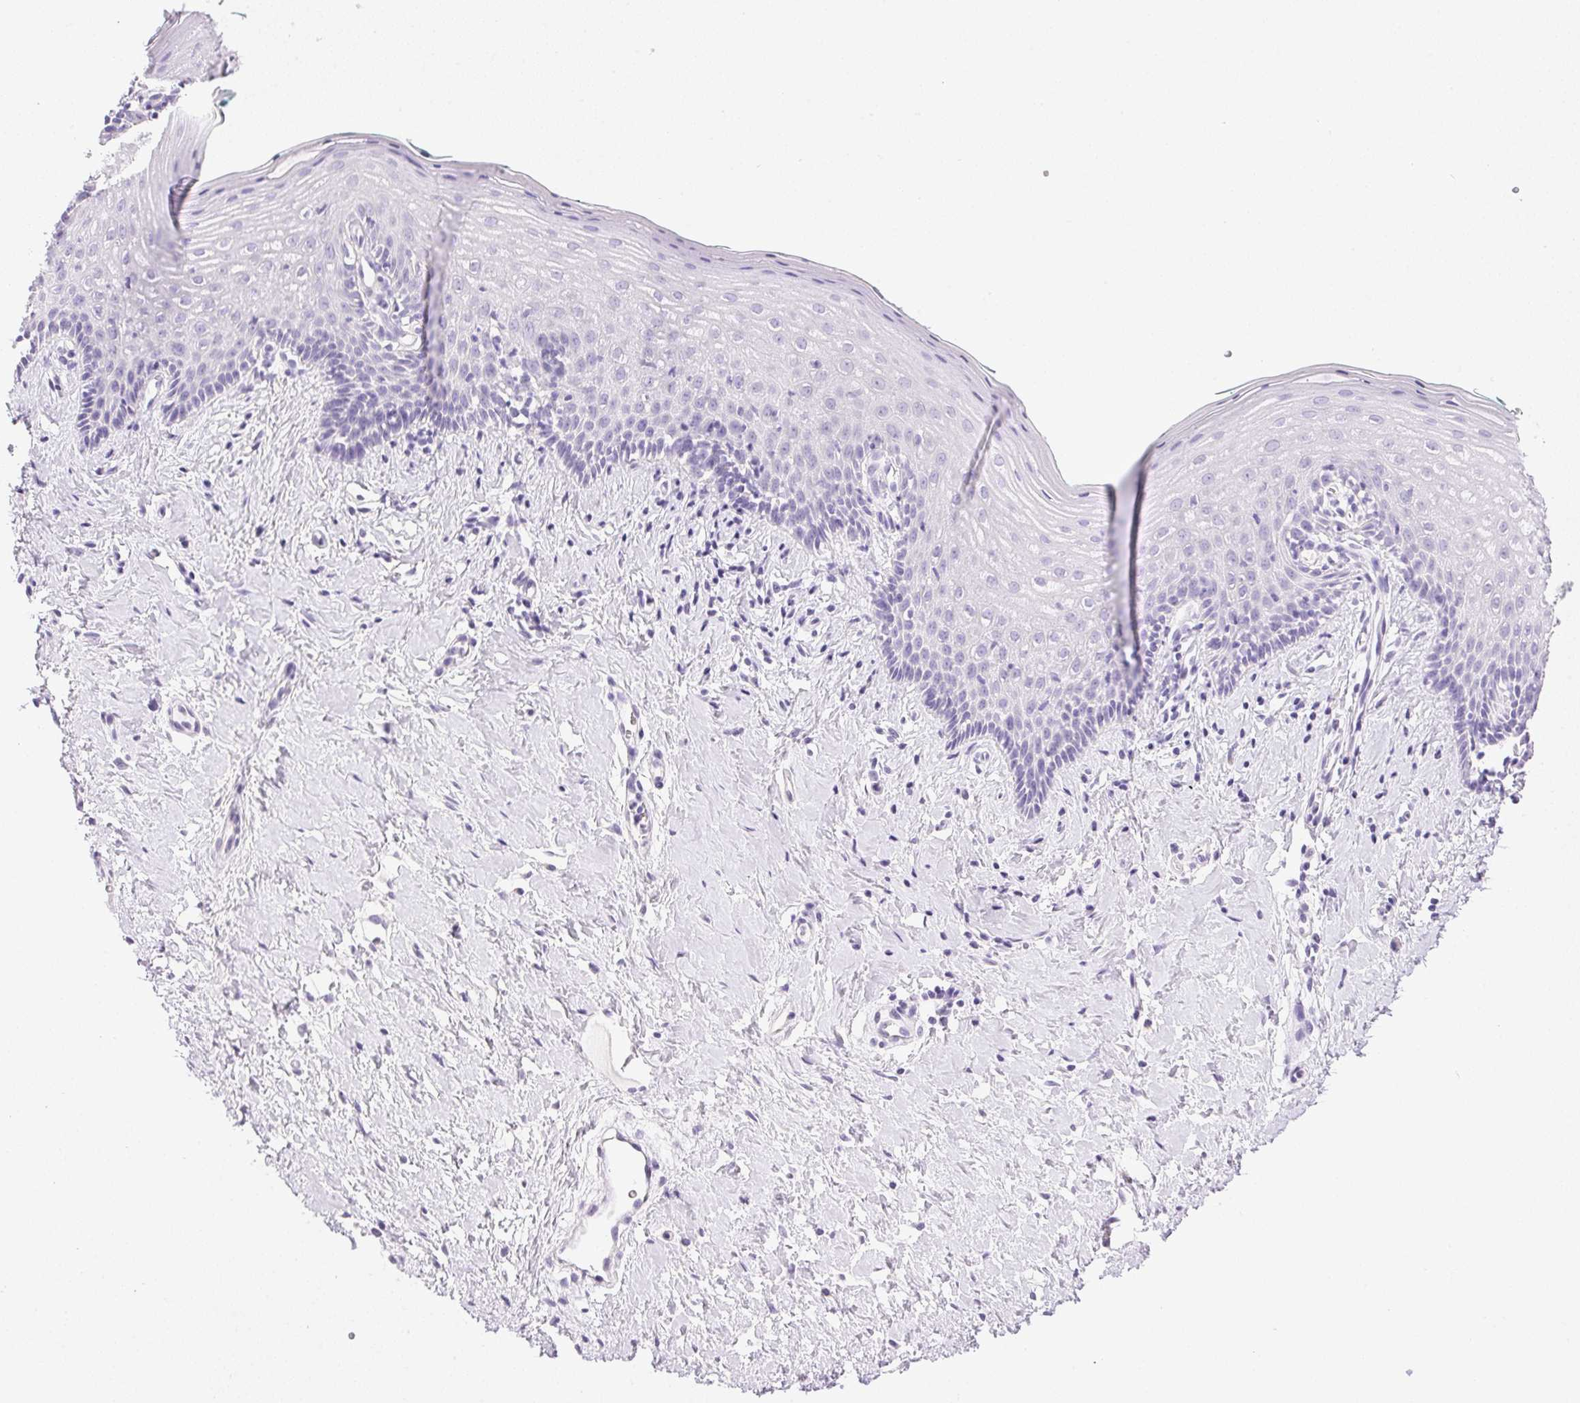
{"staining": {"intensity": "negative", "quantity": "none", "location": "none"}, "tissue": "vagina", "cell_type": "Squamous epithelial cells", "image_type": "normal", "snomed": [{"axis": "morphology", "description": "Normal tissue, NOS"}, {"axis": "topography", "description": "Vagina"}], "caption": "IHC of unremarkable vagina reveals no positivity in squamous epithelial cells. The staining was performed using DAB (3,3'-diaminobenzidine) to visualize the protein expression in brown, while the nuclei were stained in blue with hematoxylin (Magnification: 20x).", "gene": "ATP6V1G3", "patient": {"sex": "female", "age": 42}}